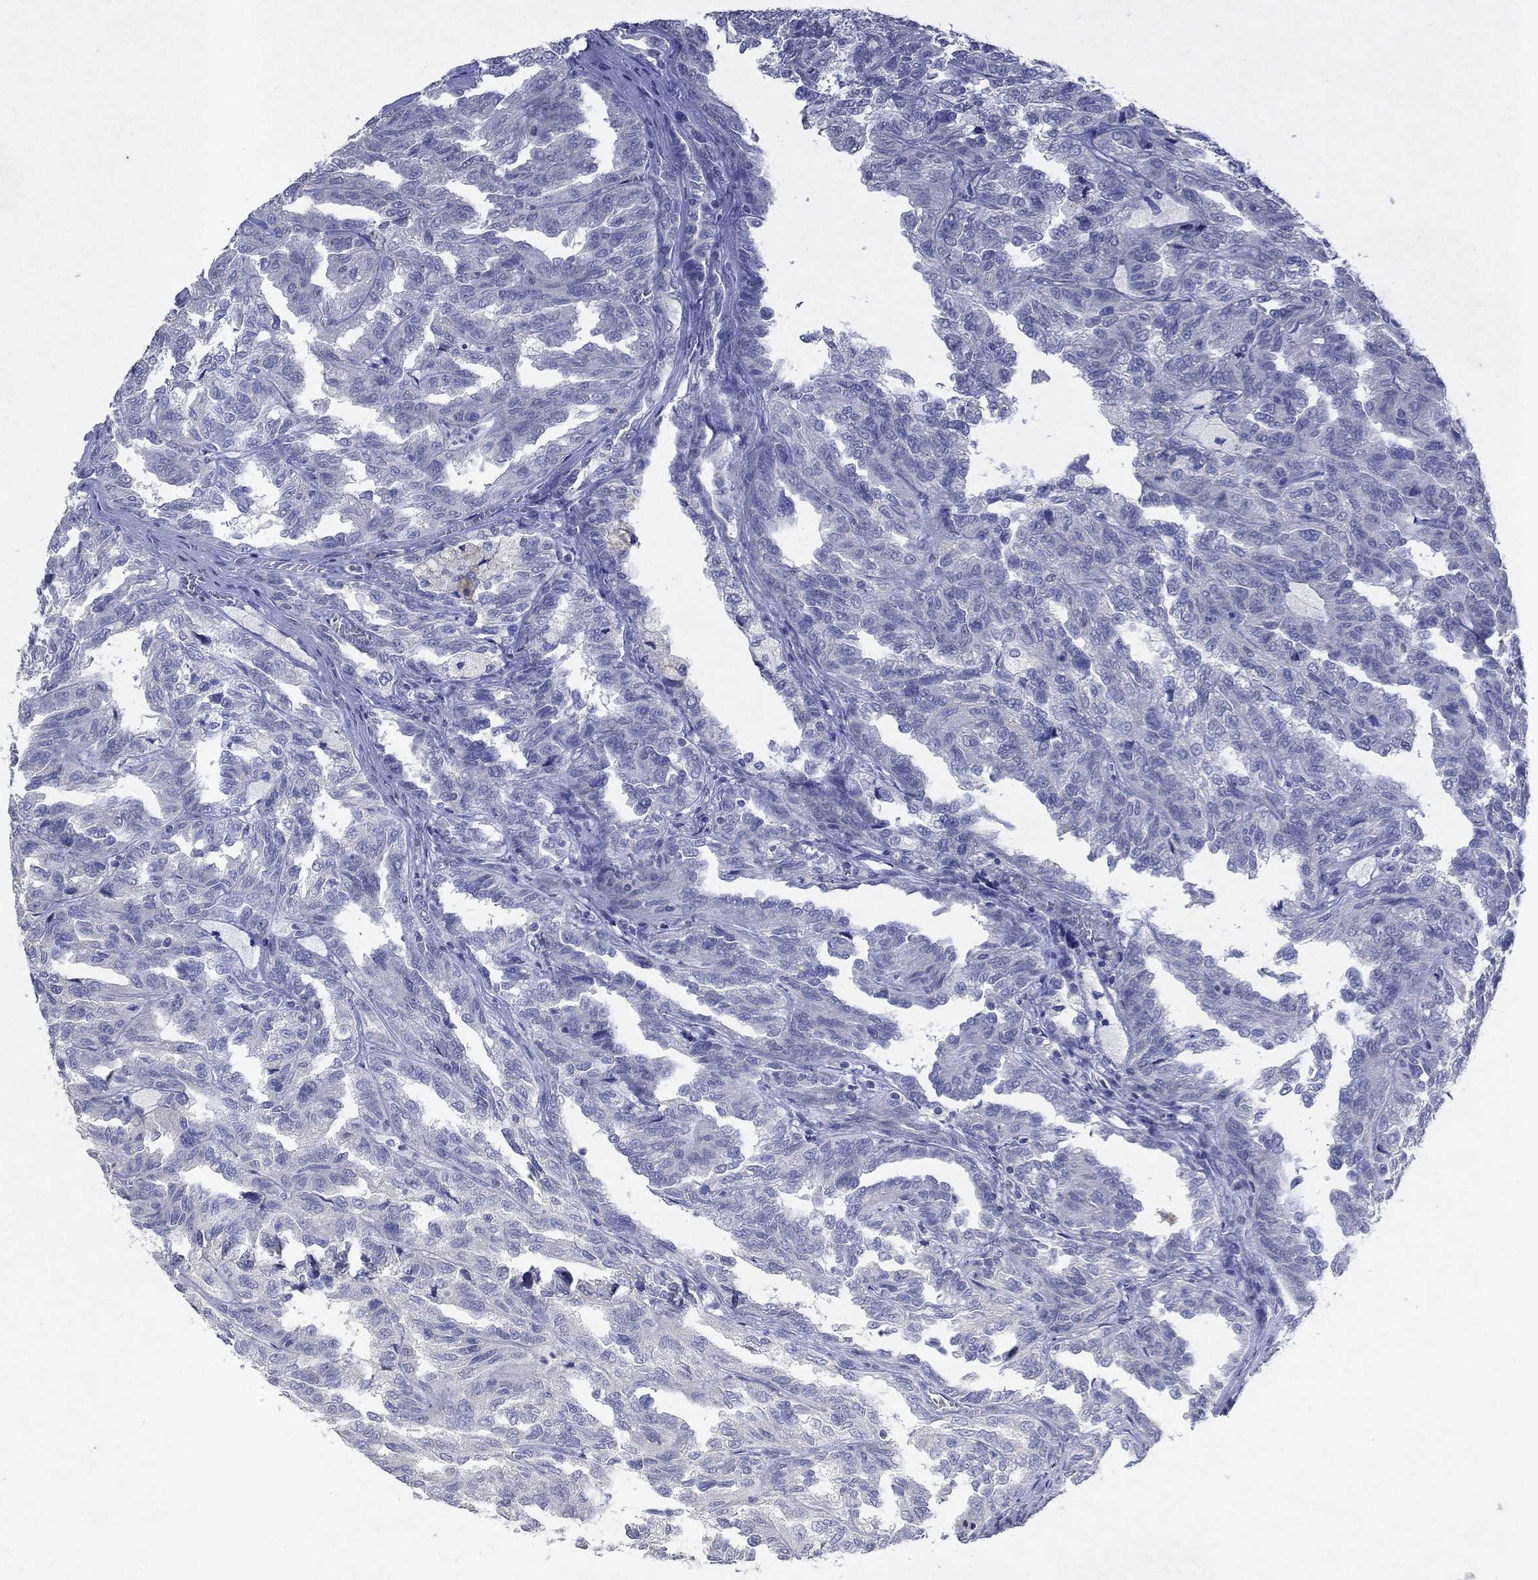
{"staining": {"intensity": "negative", "quantity": "none", "location": "none"}, "tissue": "renal cancer", "cell_type": "Tumor cells", "image_type": "cancer", "snomed": [{"axis": "morphology", "description": "Adenocarcinoma, NOS"}, {"axis": "topography", "description": "Kidney"}], "caption": "This is an IHC photomicrograph of human renal cancer (adenocarcinoma). There is no expression in tumor cells.", "gene": "KRT40", "patient": {"sex": "male", "age": 79}}